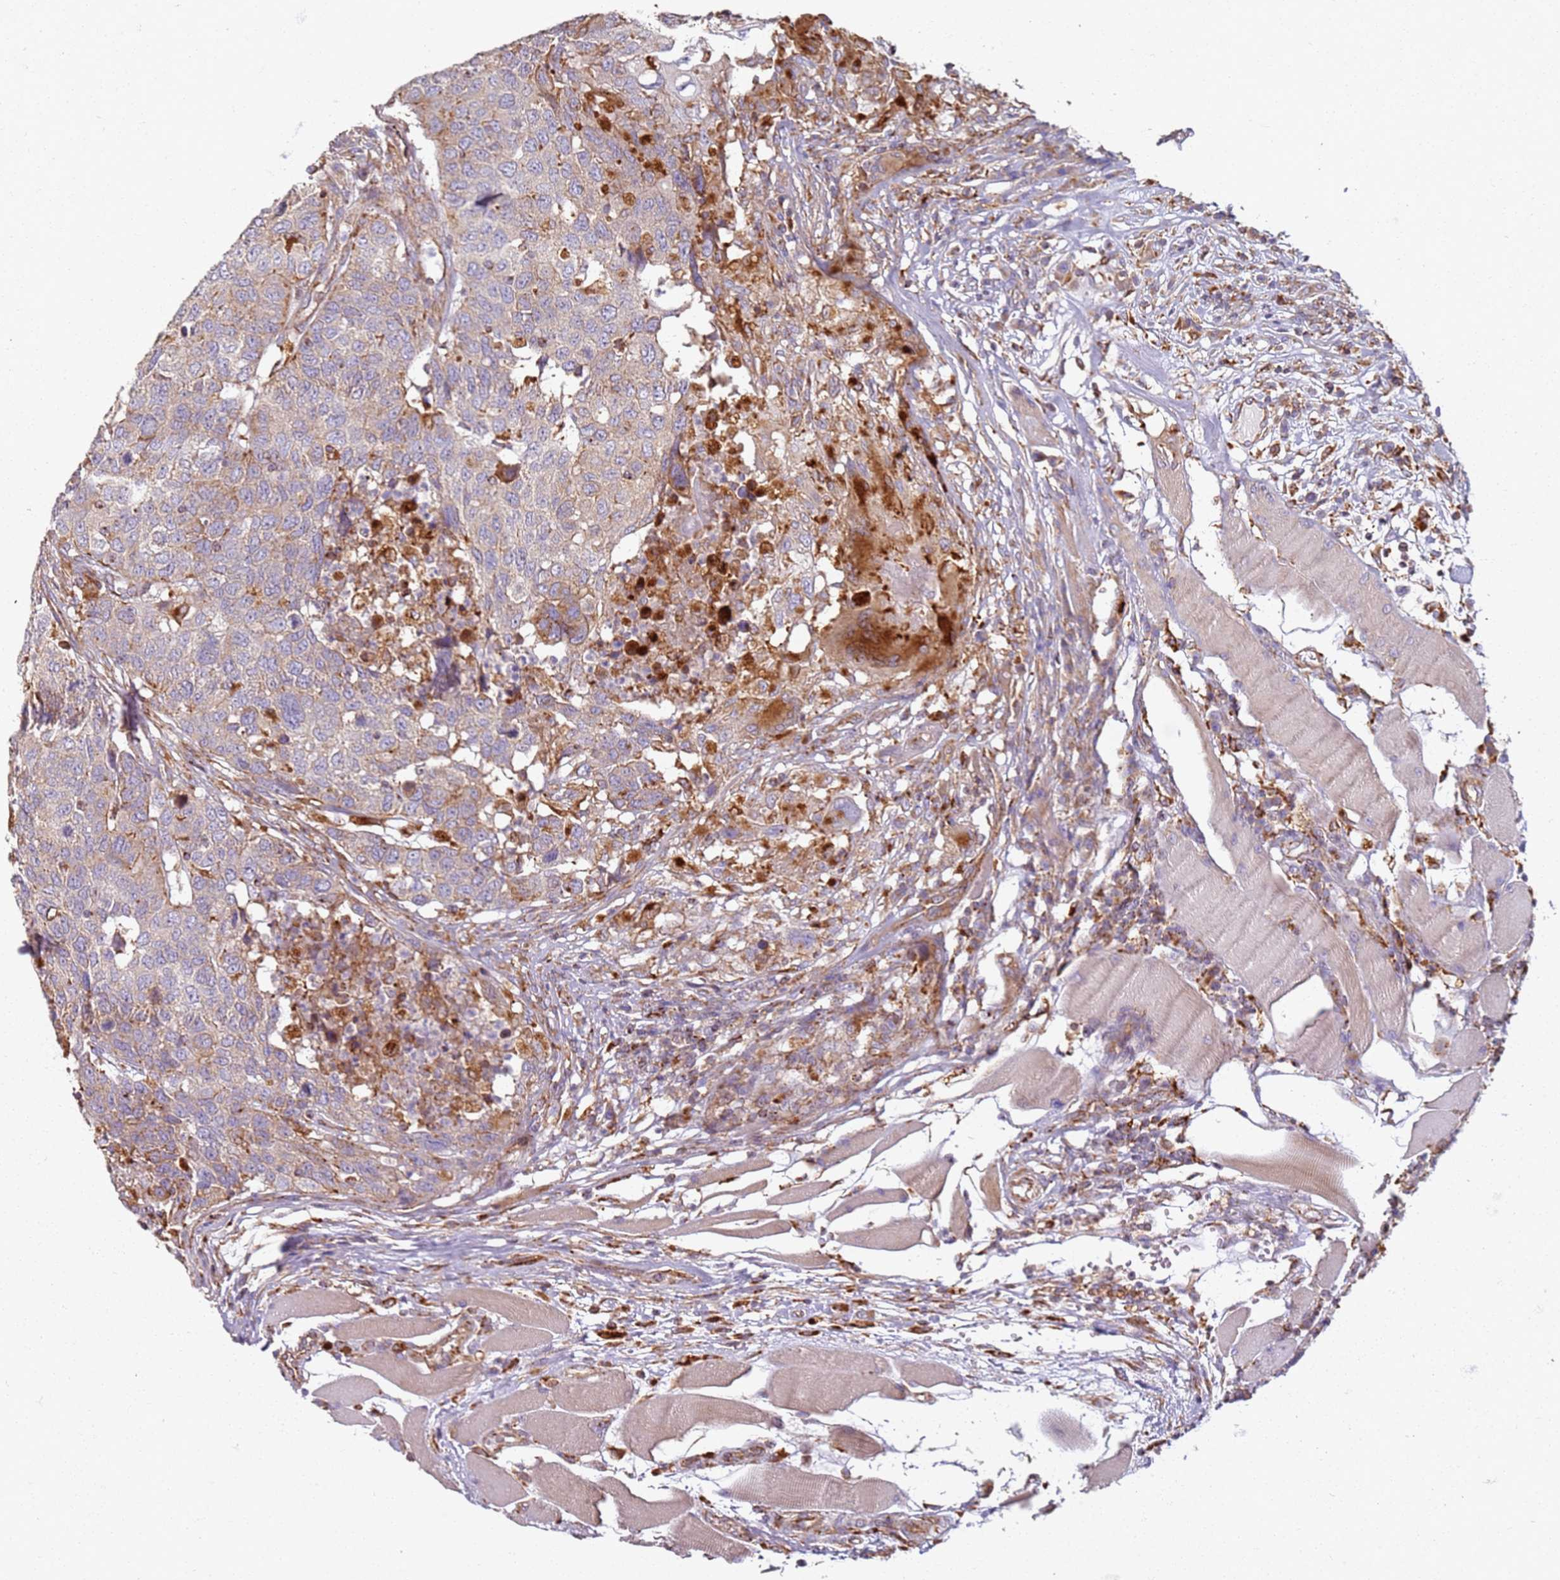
{"staining": {"intensity": "weak", "quantity": "25%-75%", "location": "cytoplasmic/membranous"}, "tissue": "head and neck cancer", "cell_type": "Tumor cells", "image_type": "cancer", "snomed": [{"axis": "morphology", "description": "Squamous cell carcinoma, NOS"}, {"axis": "topography", "description": "Head-Neck"}], "caption": "A high-resolution image shows immunohistochemistry staining of head and neck squamous cell carcinoma, which displays weak cytoplasmic/membranous positivity in approximately 25%-75% of tumor cells.", "gene": "PROKR2", "patient": {"sex": "male", "age": 66}}